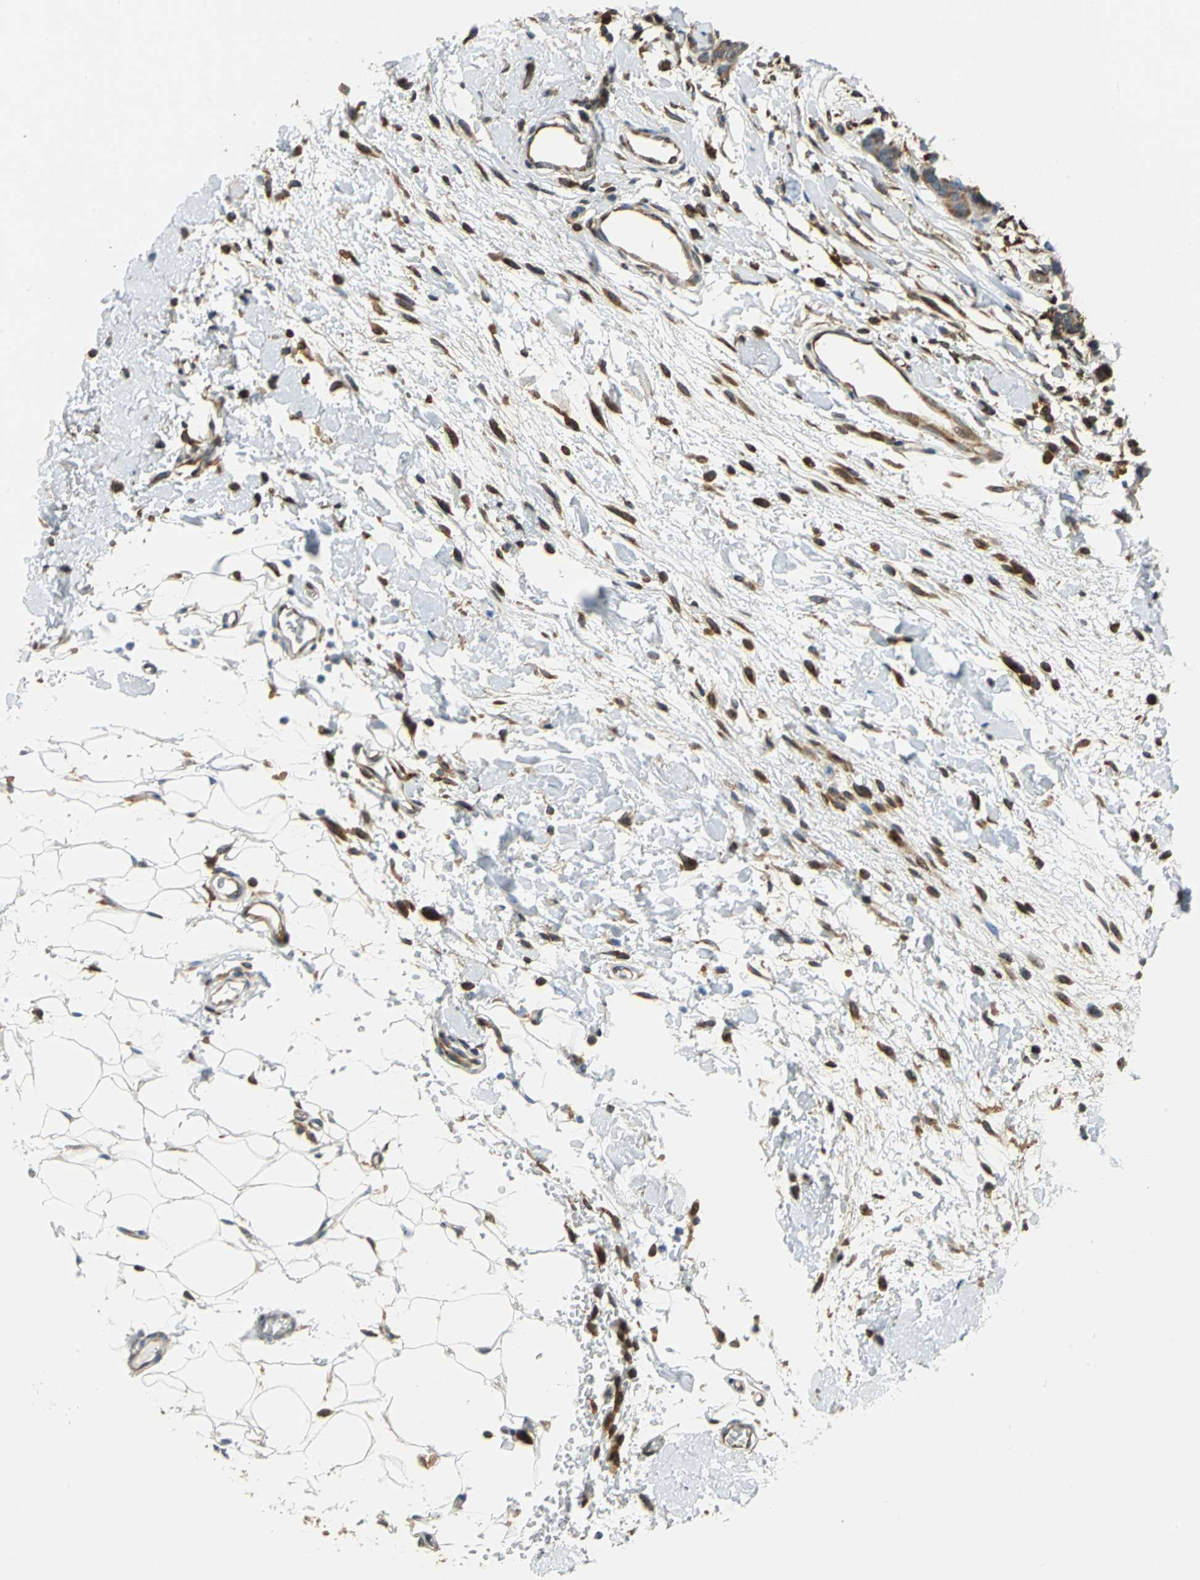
{"staining": {"intensity": "moderate", "quantity": ">75%", "location": "cytoplasmic/membranous"}, "tissue": "breast cancer", "cell_type": "Tumor cells", "image_type": "cancer", "snomed": [{"axis": "morphology", "description": "Duct carcinoma"}, {"axis": "topography", "description": "Breast"}], "caption": "Tumor cells reveal moderate cytoplasmic/membranous positivity in approximately >75% of cells in breast intraductal carcinoma.", "gene": "YBX1", "patient": {"sex": "female", "age": 87}}